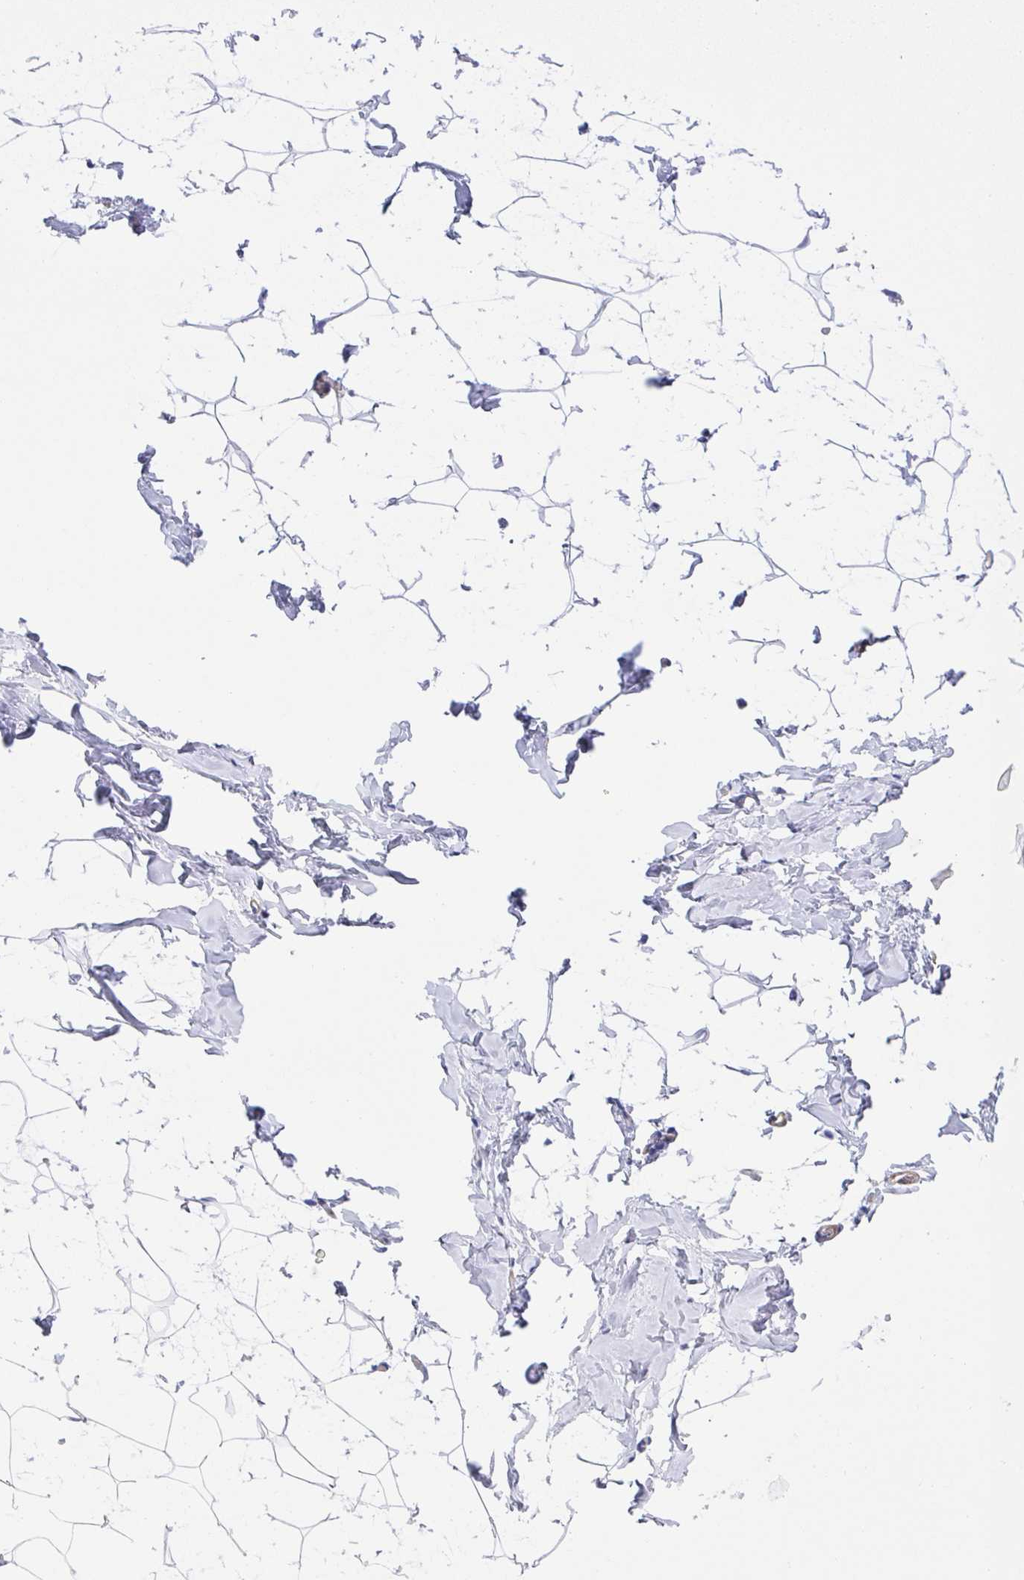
{"staining": {"intensity": "negative", "quantity": "none", "location": "none"}, "tissue": "breast", "cell_type": "Adipocytes", "image_type": "normal", "snomed": [{"axis": "morphology", "description": "Normal tissue, NOS"}, {"axis": "topography", "description": "Breast"}], "caption": "Adipocytes are negative for brown protein staining in benign breast. (Stains: DAB (3,3'-diaminobenzidine) IHC with hematoxylin counter stain, Microscopy: brightfield microscopy at high magnification).", "gene": "KLC3", "patient": {"sex": "female", "age": 32}}